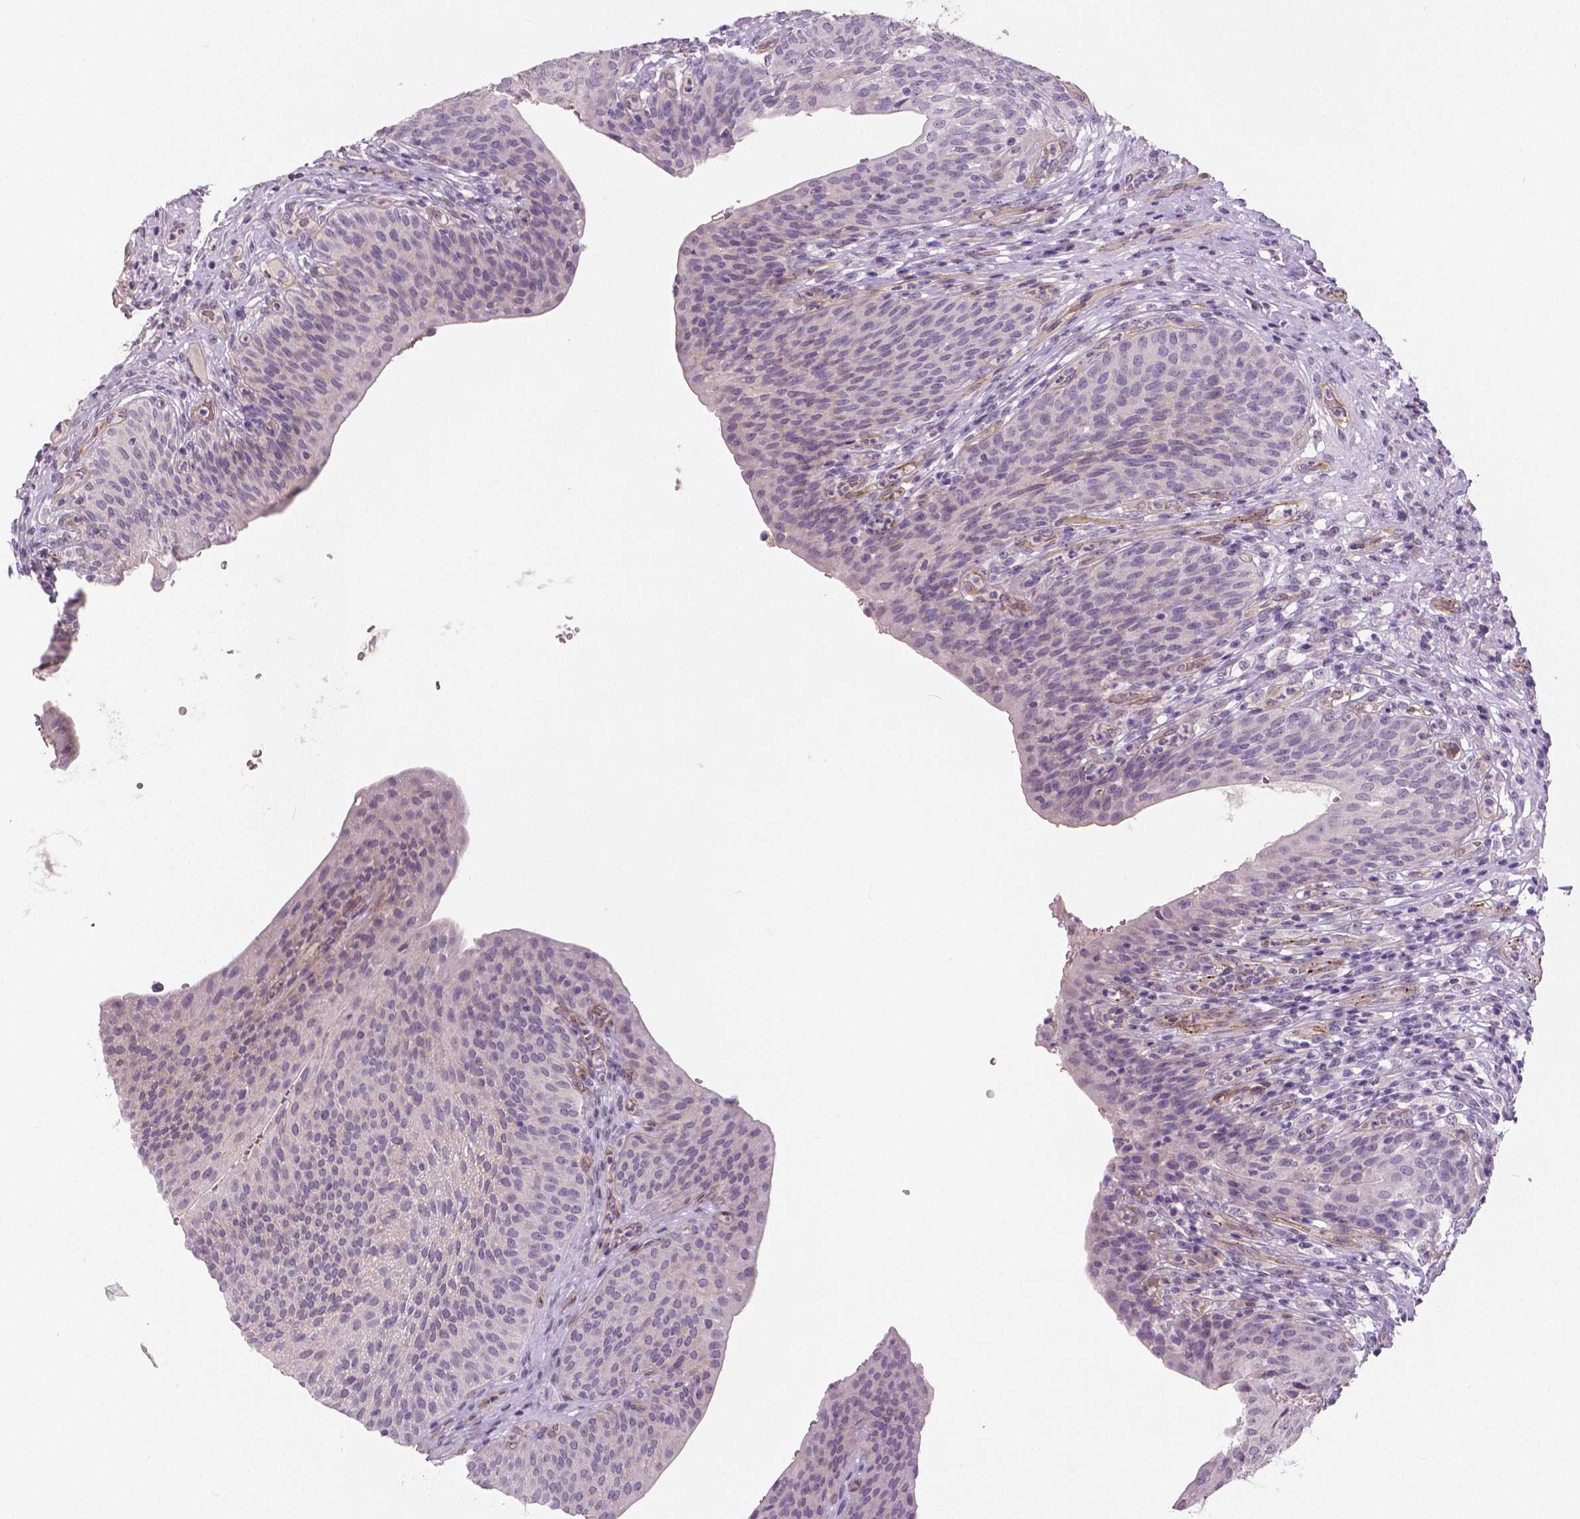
{"staining": {"intensity": "negative", "quantity": "none", "location": "none"}, "tissue": "urinary bladder", "cell_type": "Urothelial cells", "image_type": "normal", "snomed": [{"axis": "morphology", "description": "Normal tissue, NOS"}, {"axis": "topography", "description": "Urinary bladder"}, {"axis": "topography", "description": "Peripheral nerve tissue"}], "caption": "Photomicrograph shows no significant protein positivity in urothelial cells of benign urinary bladder.", "gene": "FLT1", "patient": {"sex": "male", "age": 66}}